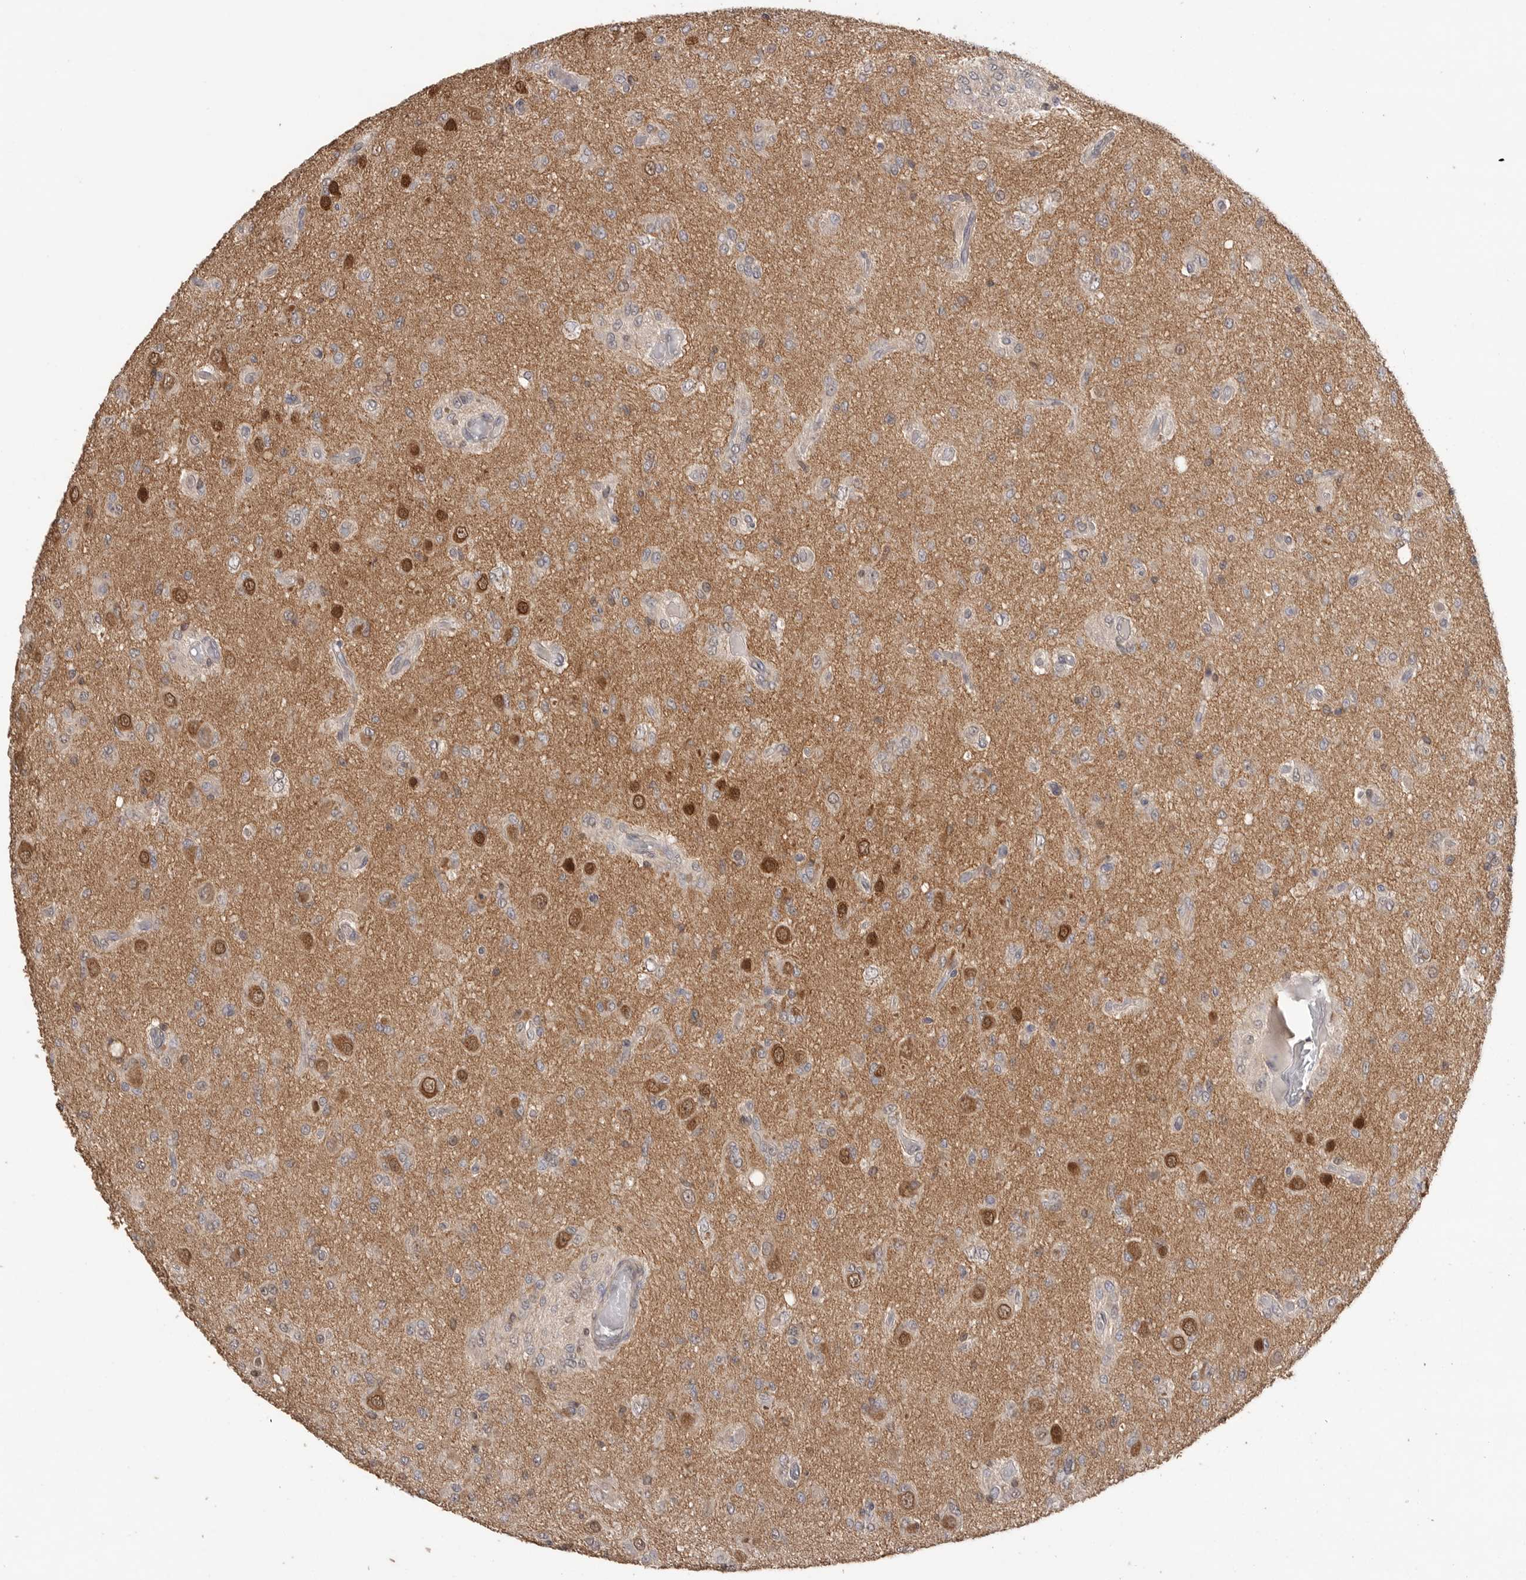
{"staining": {"intensity": "negative", "quantity": "none", "location": "none"}, "tissue": "glioma", "cell_type": "Tumor cells", "image_type": "cancer", "snomed": [{"axis": "morphology", "description": "Glioma, malignant, High grade"}, {"axis": "topography", "description": "Brain"}], "caption": "Glioma was stained to show a protein in brown. There is no significant expression in tumor cells.", "gene": "MAP2K1", "patient": {"sex": "female", "age": 59}}